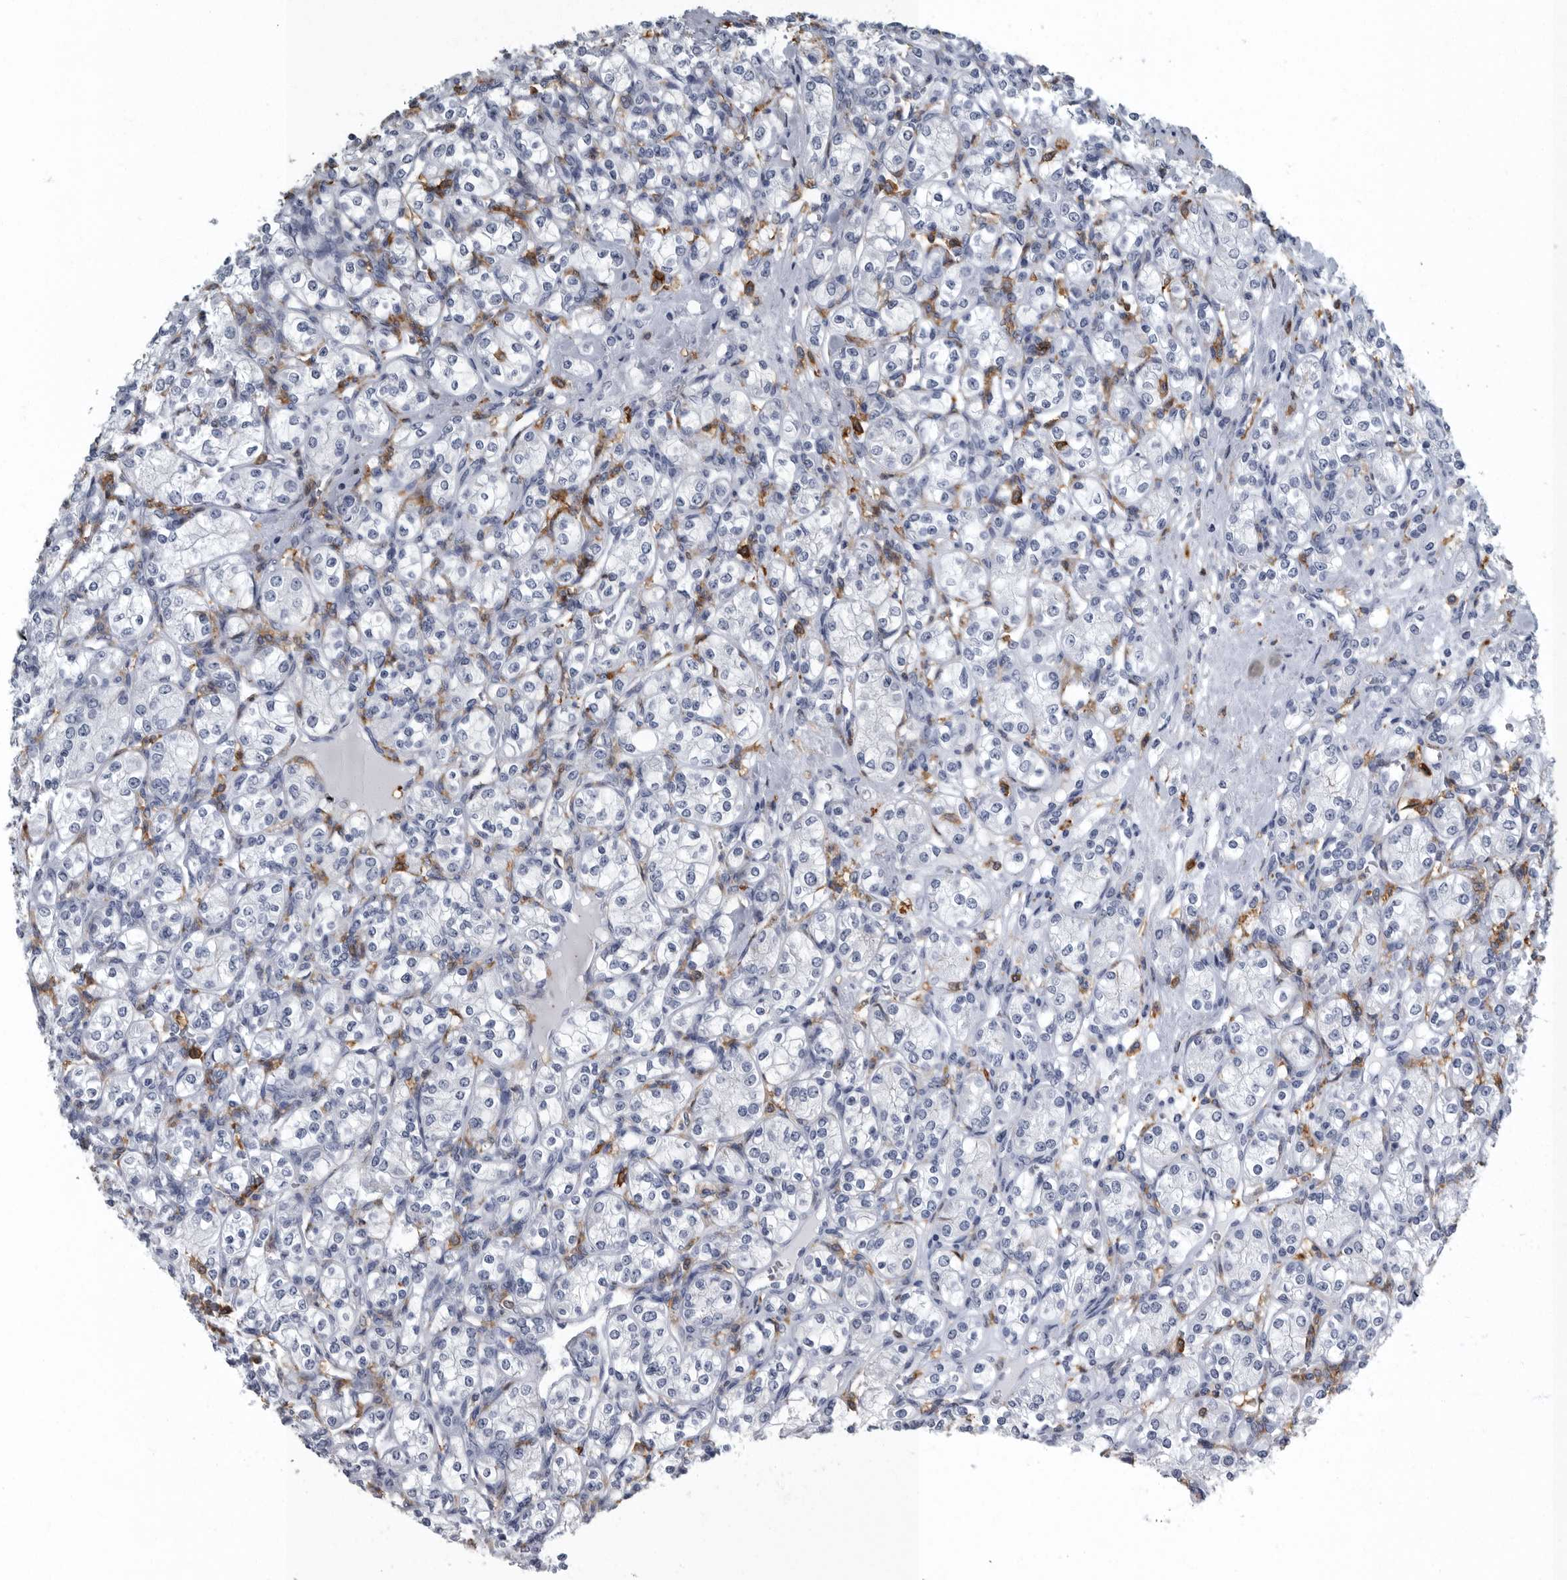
{"staining": {"intensity": "negative", "quantity": "none", "location": "none"}, "tissue": "renal cancer", "cell_type": "Tumor cells", "image_type": "cancer", "snomed": [{"axis": "morphology", "description": "Adenocarcinoma, NOS"}, {"axis": "topography", "description": "Kidney"}], "caption": "An immunohistochemistry photomicrograph of renal cancer (adenocarcinoma) is shown. There is no staining in tumor cells of renal cancer (adenocarcinoma).", "gene": "FCER1G", "patient": {"sex": "male", "age": 77}}